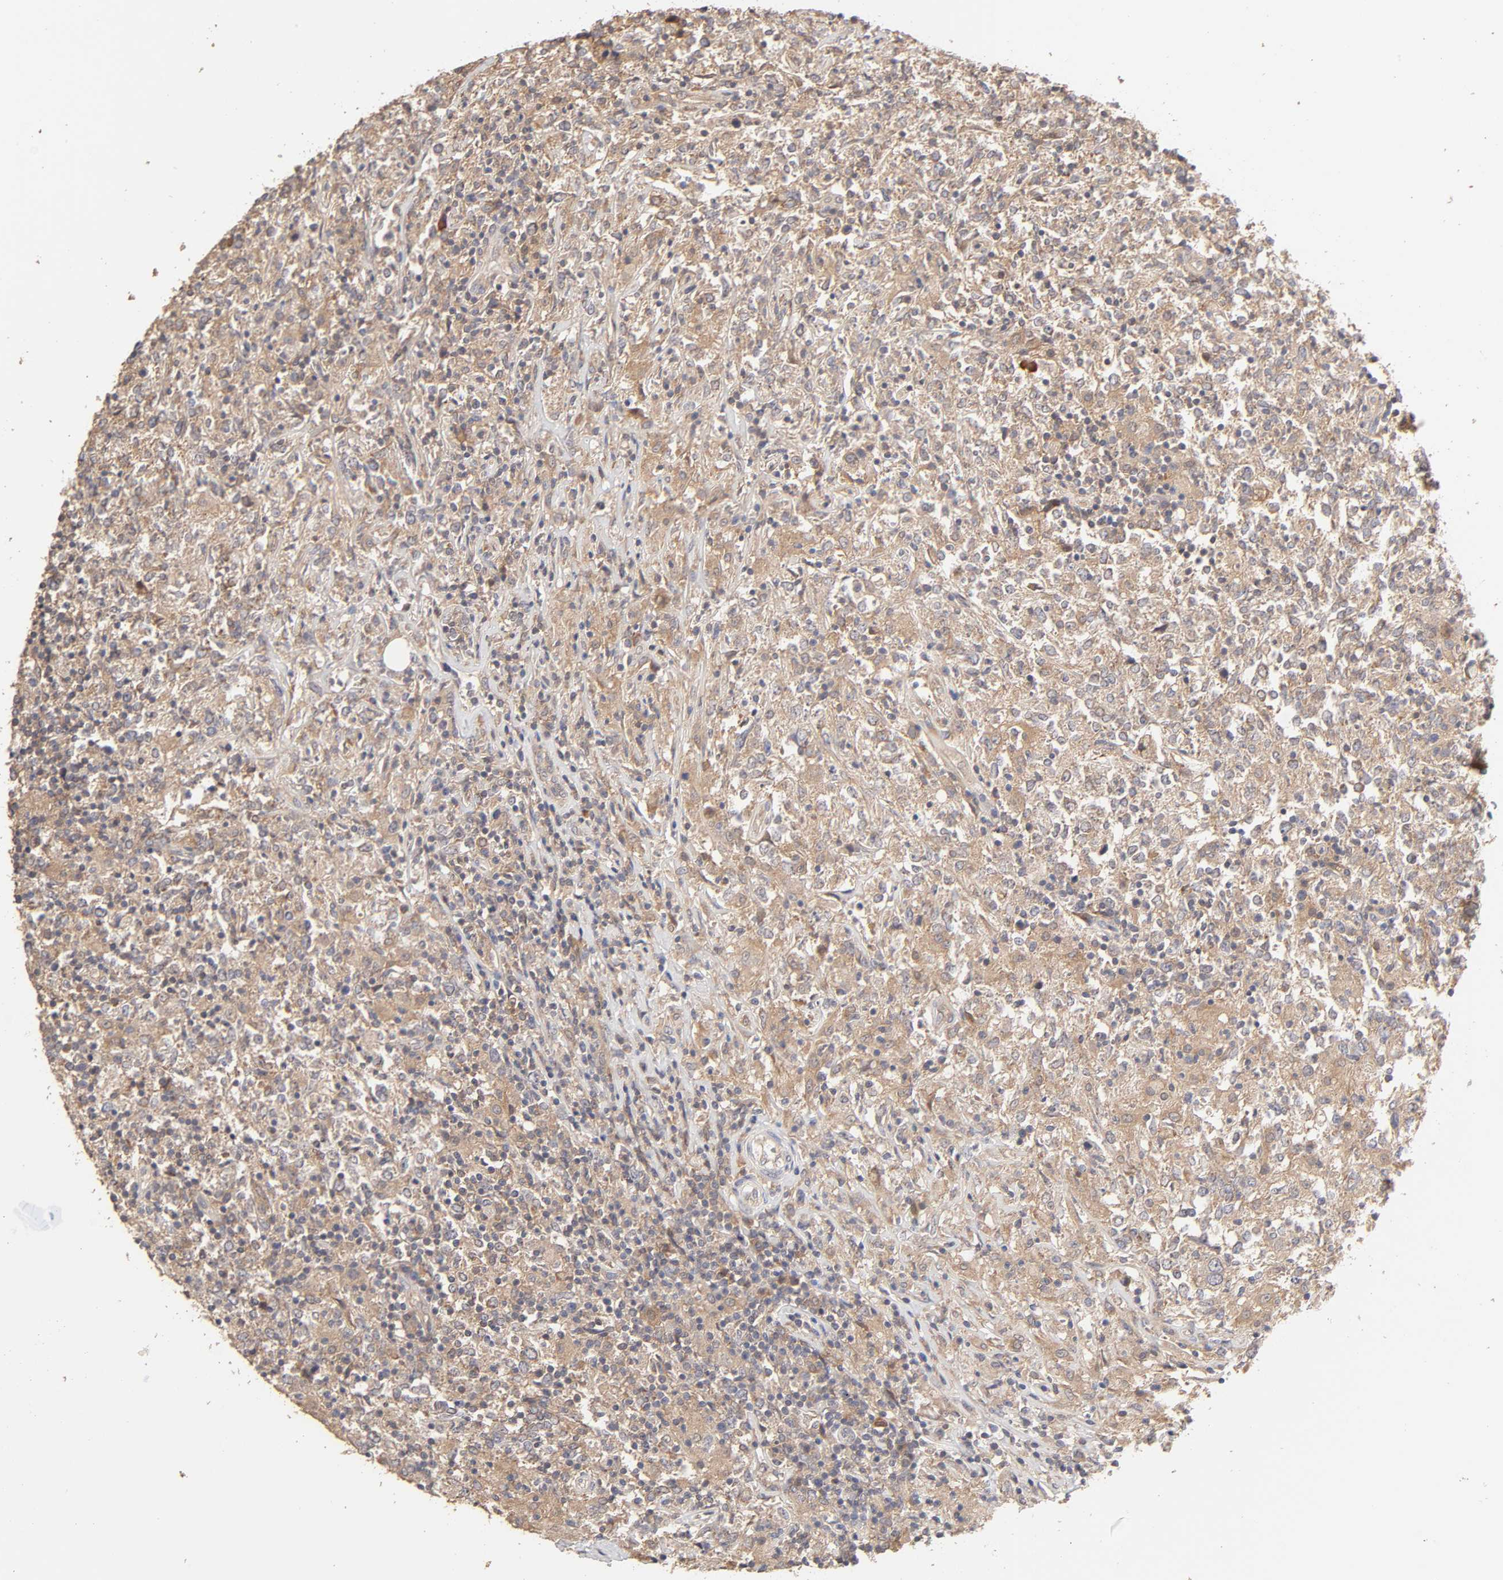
{"staining": {"intensity": "negative", "quantity": "none", "location": "none"}, "tissue": "lymphoma", "cell_type": "Tumor cells", "image_type": "cancer", "snomed": [{"axis": "morphology", "description": "Malignant lymphoma, non-Hodgkin's type, High grade"}, {"axis": "topography", "description": "Lymph node"}], "caption": "This is an immunohistochemistry (IHC) micrograph of human malignant lymphoma, non-Hodgkin's type (high-grade). There is no positivity in tumor cells.", "gene": "AP1G2", "patient": {"sex": "female", "age": 84}}